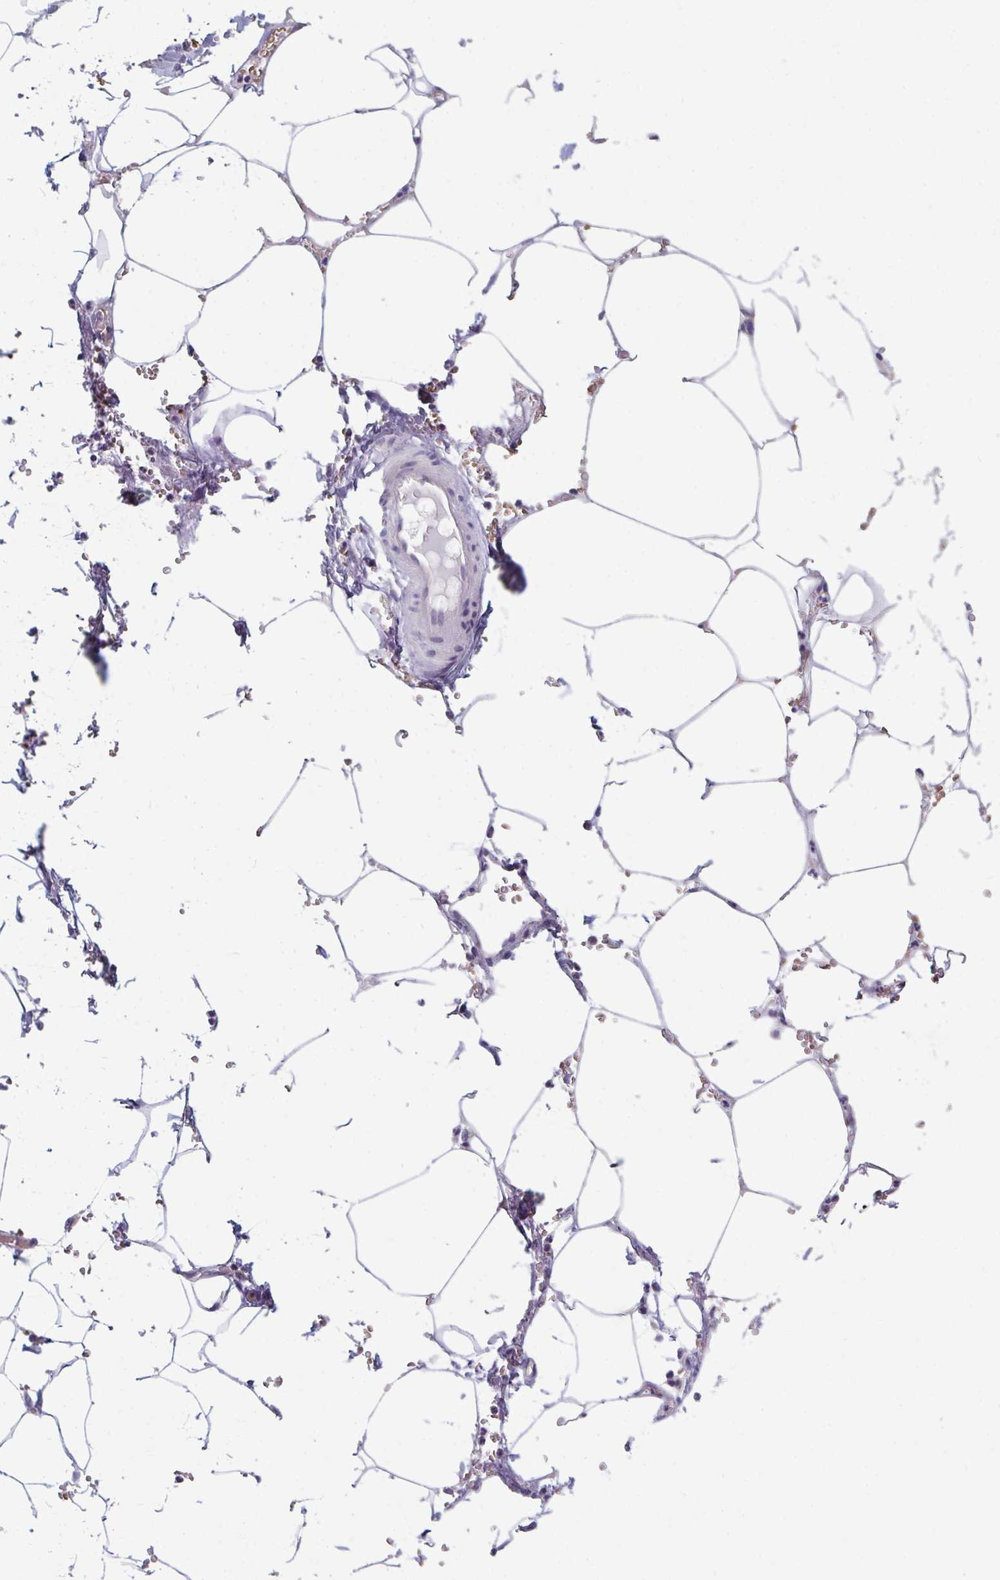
{"staining": {"intensity": "negative", "quantity": "none", "location": "none"}, "tissue": "adipose tissue", "cell_type": "Adipocytes", "image_type": "normal", "snomed": [{"axis": "morphology", "description": "Normal tissue, NOS"}, {"axis": "topography", "description": "Urinary bladder"}, {"axis": "topography", "description": "Peripheral nerve tissue"}], "caption": "An immunohistochemistry photomicrograph of benign adipose tissue is shown. There is no staining in adipocytes of adipose tissue. Brightfield microscopy of IHC stained with DAB (3,3'-diaminobenzidine) (brown) and hematoxylin (blue), captured at high magnification.", "gene": "EIF1AD", "patient": {"sex": "male", "age": 55}}